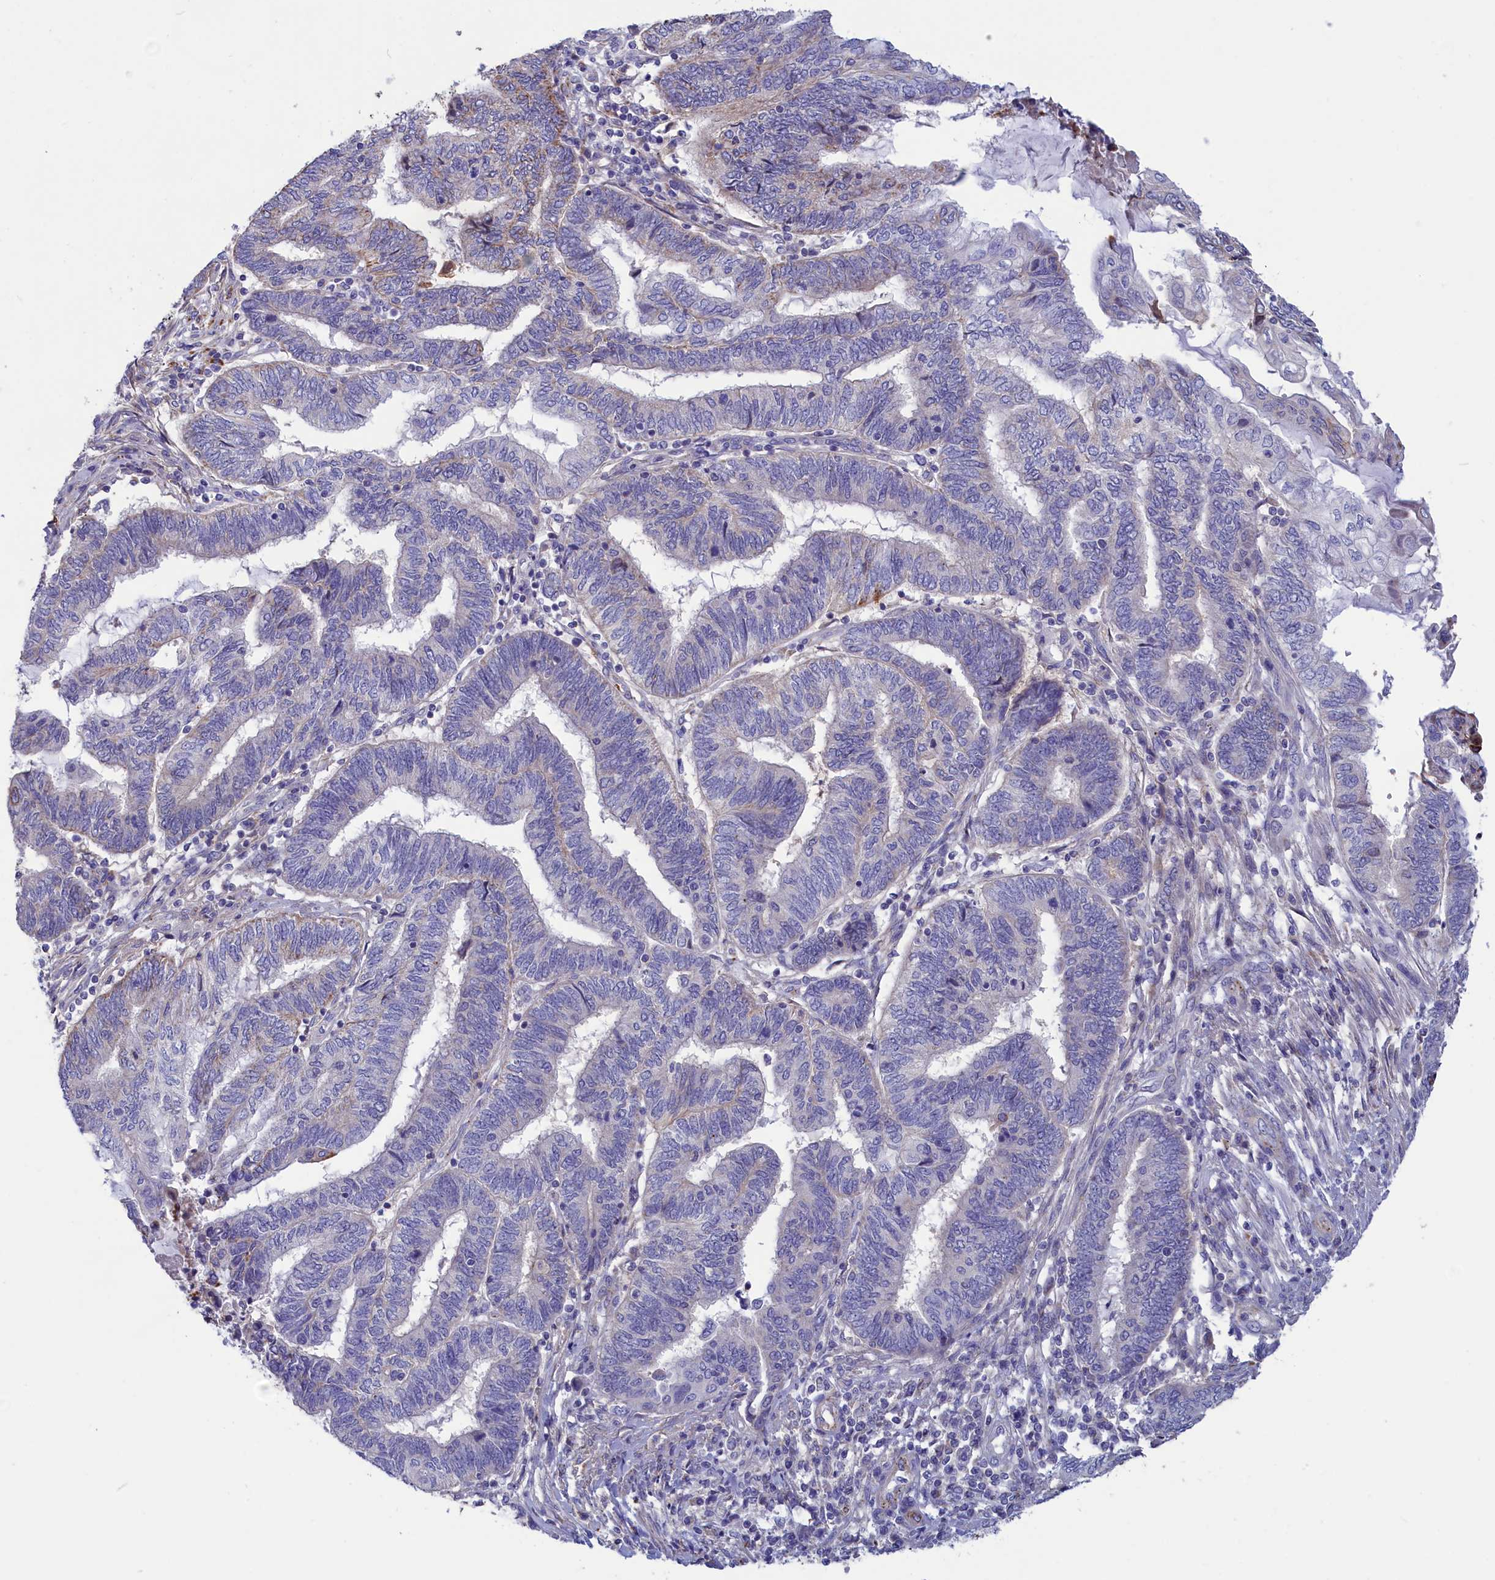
{"staining": {"intensity": "negative", "quantity": "none", "location": "none"}, "tissue": "endometrial cancer", "cell_type": "Tumor cells", "image_type": "cancer", "snomed": [{"axis": "morphology", "description": "Adenocarcinoma, NOS"}, {"axis": "topography", "description": "Uterus"}, {"axis": "topography", "description": "Endometrium"}], "caption": "IHC micrograph of neoplastic tissue: endometrial adenocarcinoma stained with DAB reveals no significant protein expression in tumor cells.", "gene": "WDR6", "patient": {"sex": "female", "age": 70}}